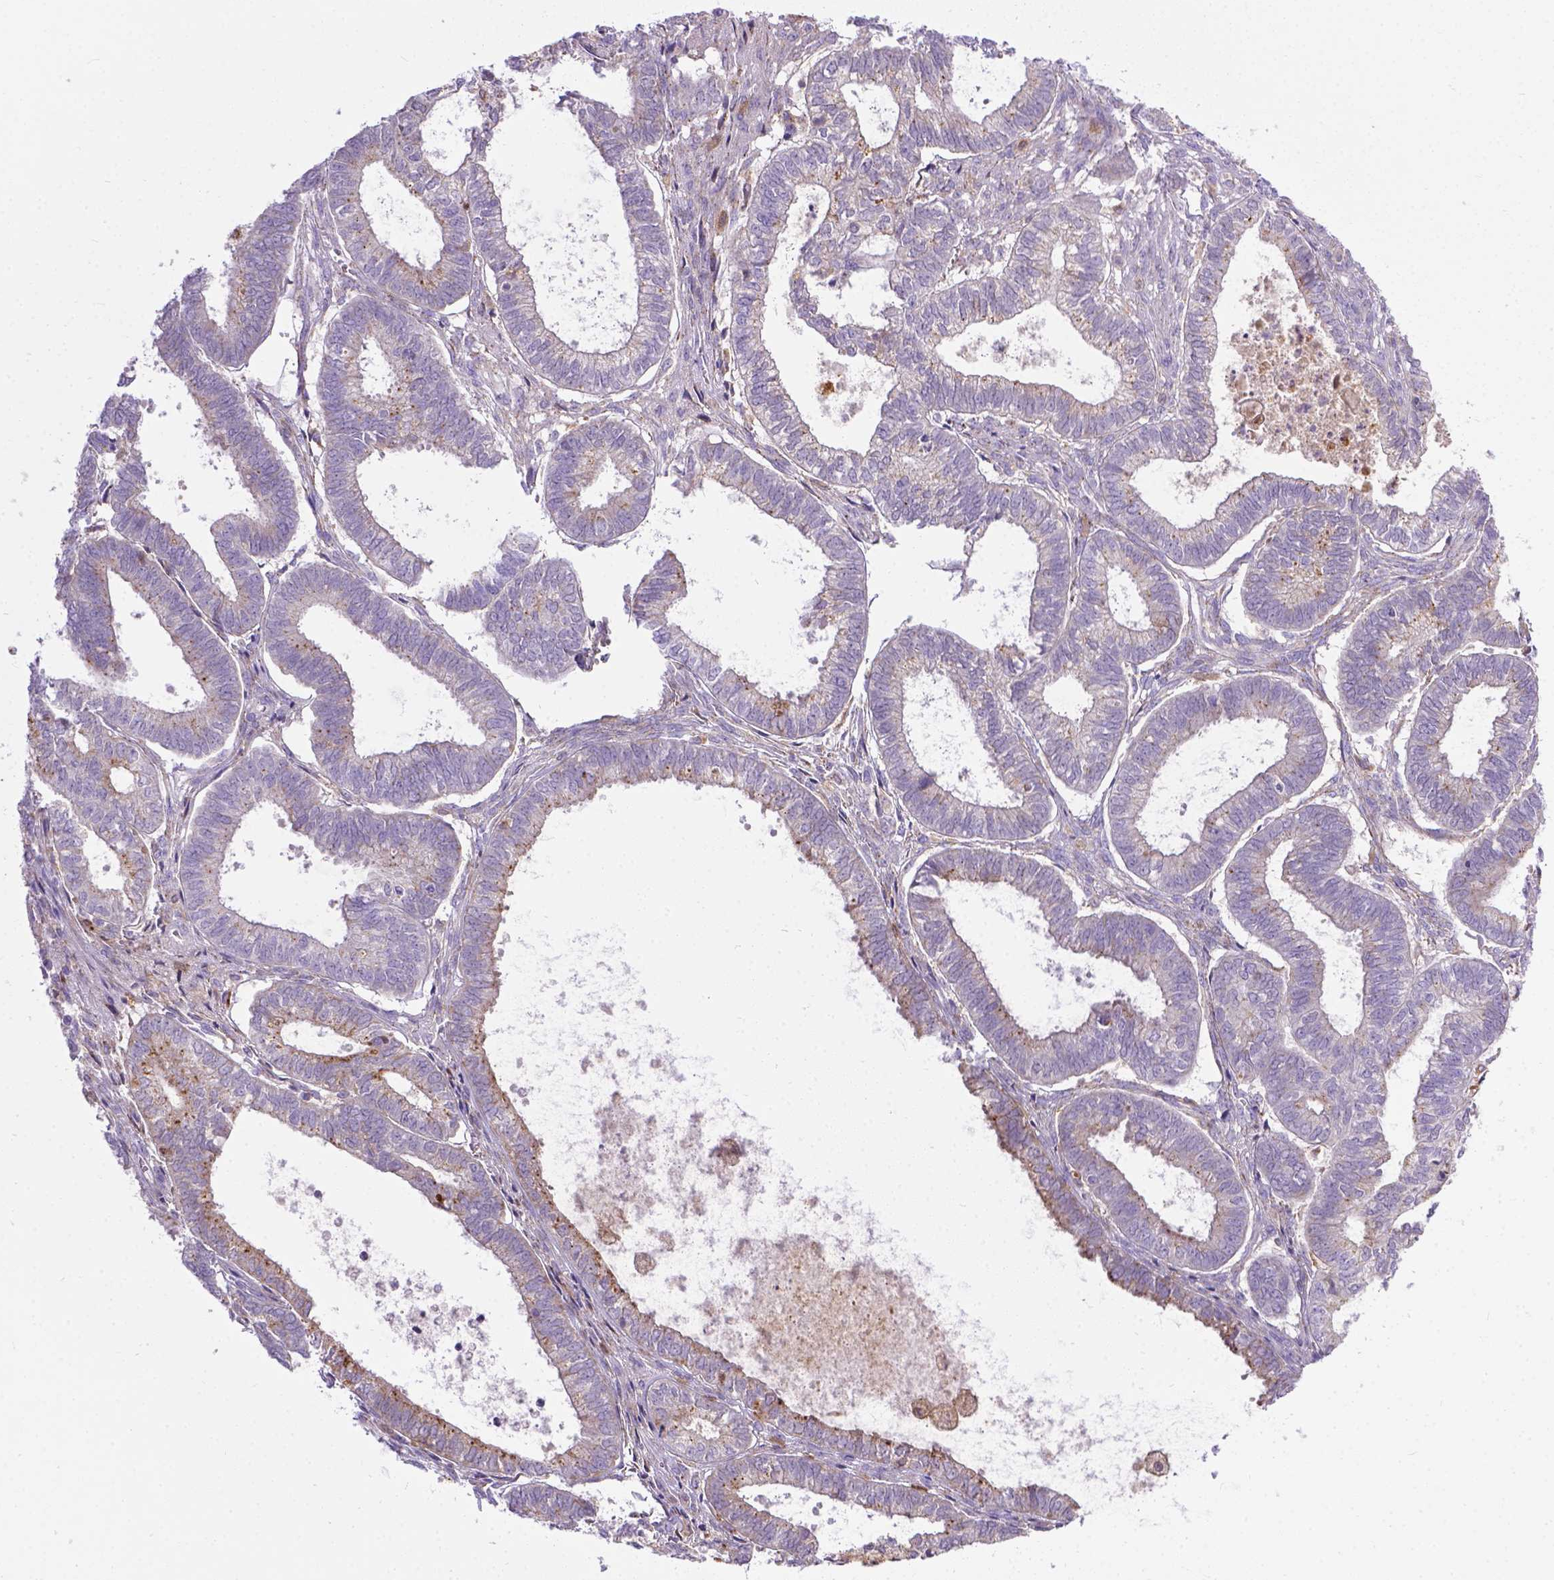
{"staining": {"intensity": "moderate", "quantity": "<25%", "location": "cytoplasmic/membranous"}, "tissue": "ovarian cancer", "cell_type": "Tumor cells", "image_type": "cancer", "snomed": [{"axis": "morphology", "description": "Carcinoma, endometroid"}, {"axis": "topography", "description": "Ovary"}], "caption": "A low amount of moderate cytoplasmic/membranous expression is present in approximately <25% of tumor cells in ovarian cancer (endometroid carcinoma) tissue.", "gene": "TM4SF18", "patient": {"sex": "female", "age": 64}}